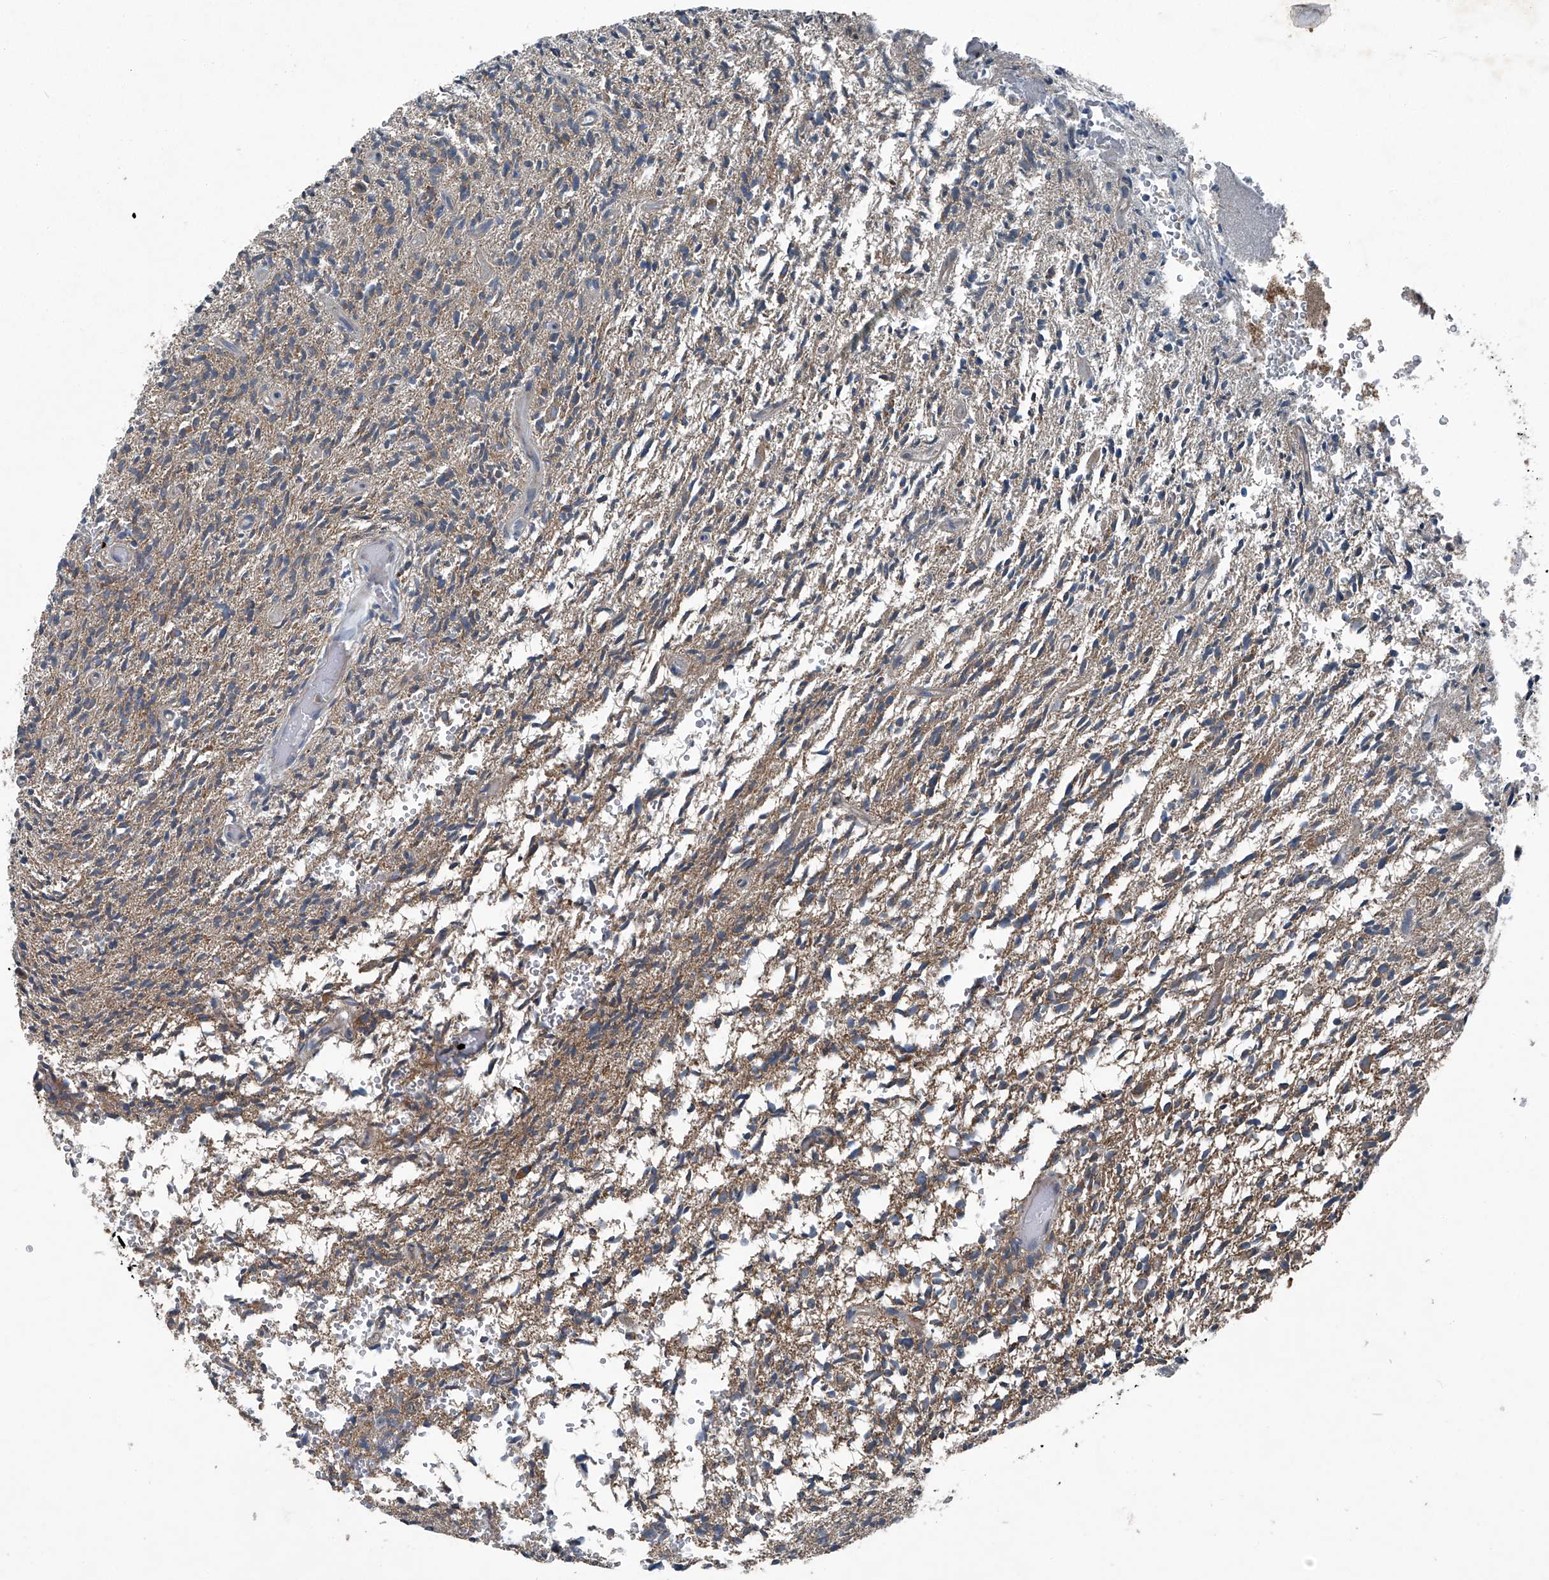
{"staining": {"intensity": "weak", "quantity": "25%-75%", "location": "cytoplasmic/membranous"}, "tissue": "glioma", "cell_type": "Tumor cells", "image_type": "cancer", "snomed": [{"axis": "morphology", "description": "Glioma, malignant, High grade"}, {"axis": "topography", "description": "Brain"}], "caption": "A brown stain shows weak cytoplasmic/membranous positivity of a protein in human malignant glioma (high-grade) tumor cells.", "gene": "SENP2", "patient": {"sex": "female", "age": 57}}